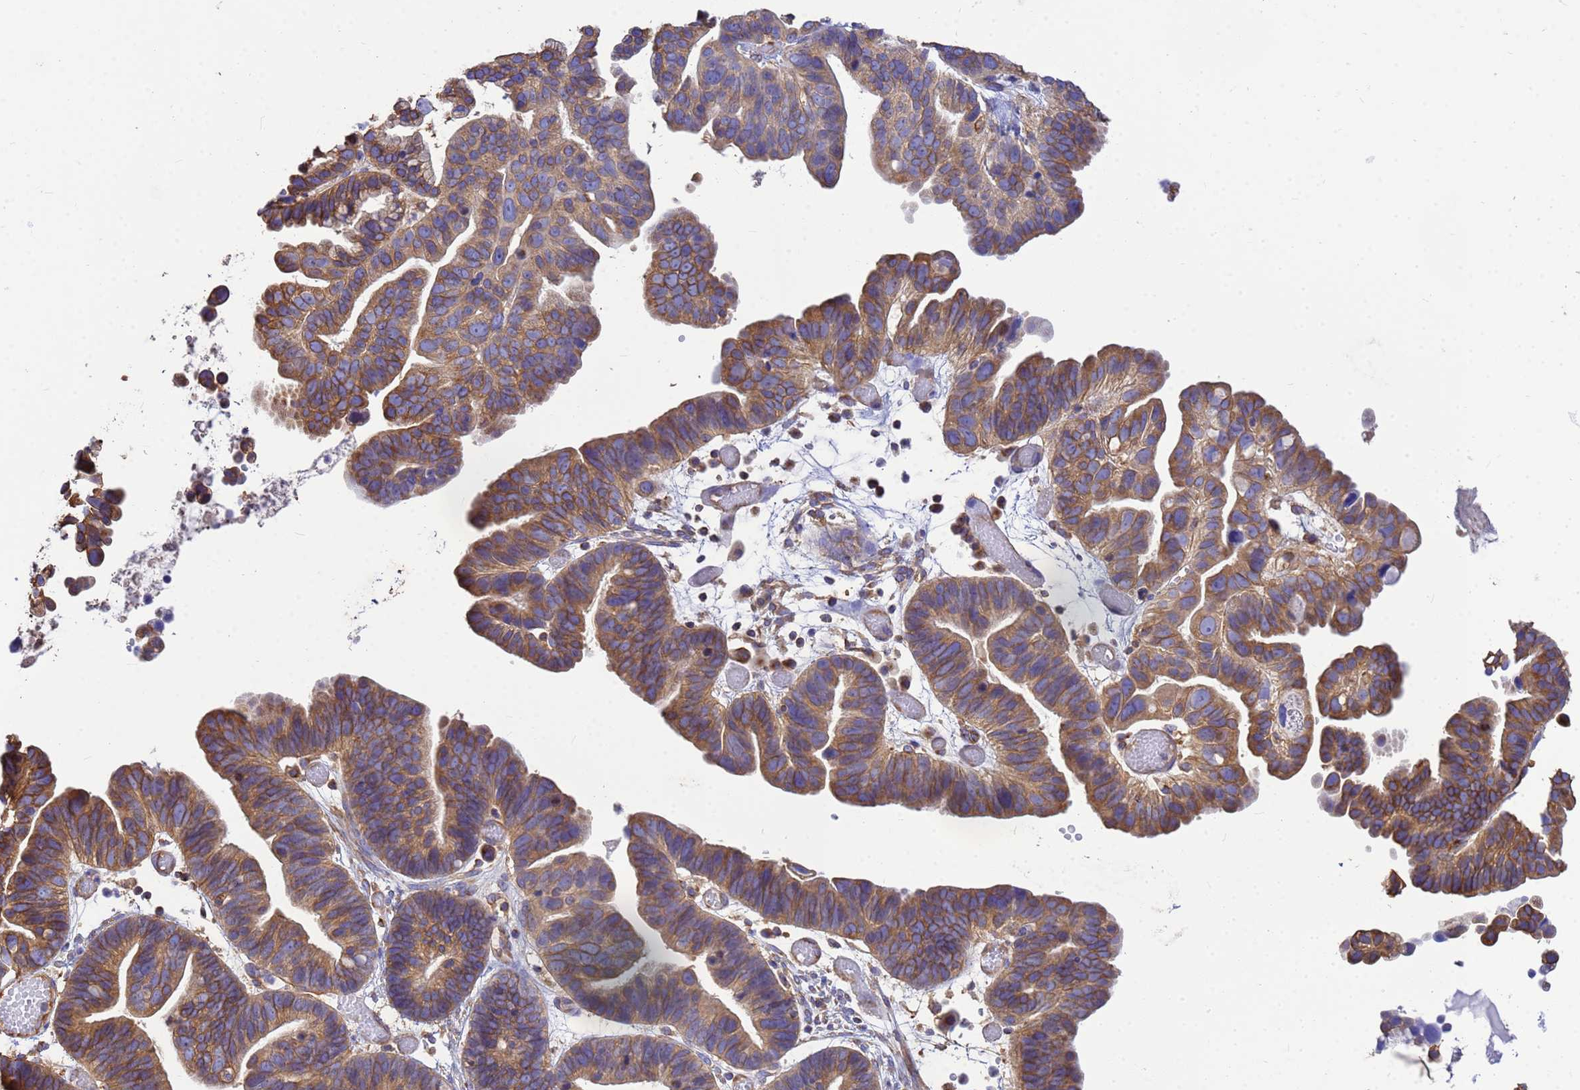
{"staining": {"intensity": "moderate", "quantity": ">75%", "location": "cytoplasmic/membranous"}, "tissue": "ovarian cancer", "cell_type": "Tumor cells", "image_type": "cancer", "snomed": [{"axis": "morphology", "description": "Cystadenocarcinoma, serous, NOS"}, {"axis": "topography", "description": "Ovary"}], "caption": "Tumor cells show moderate cytoplasmic/membranous expression in approximately >75% of cells in ovarian cancer (serous cystadenocarcinoma).", "gene": "TUBB1", "patient": {"sex": "female", "age": 56}}